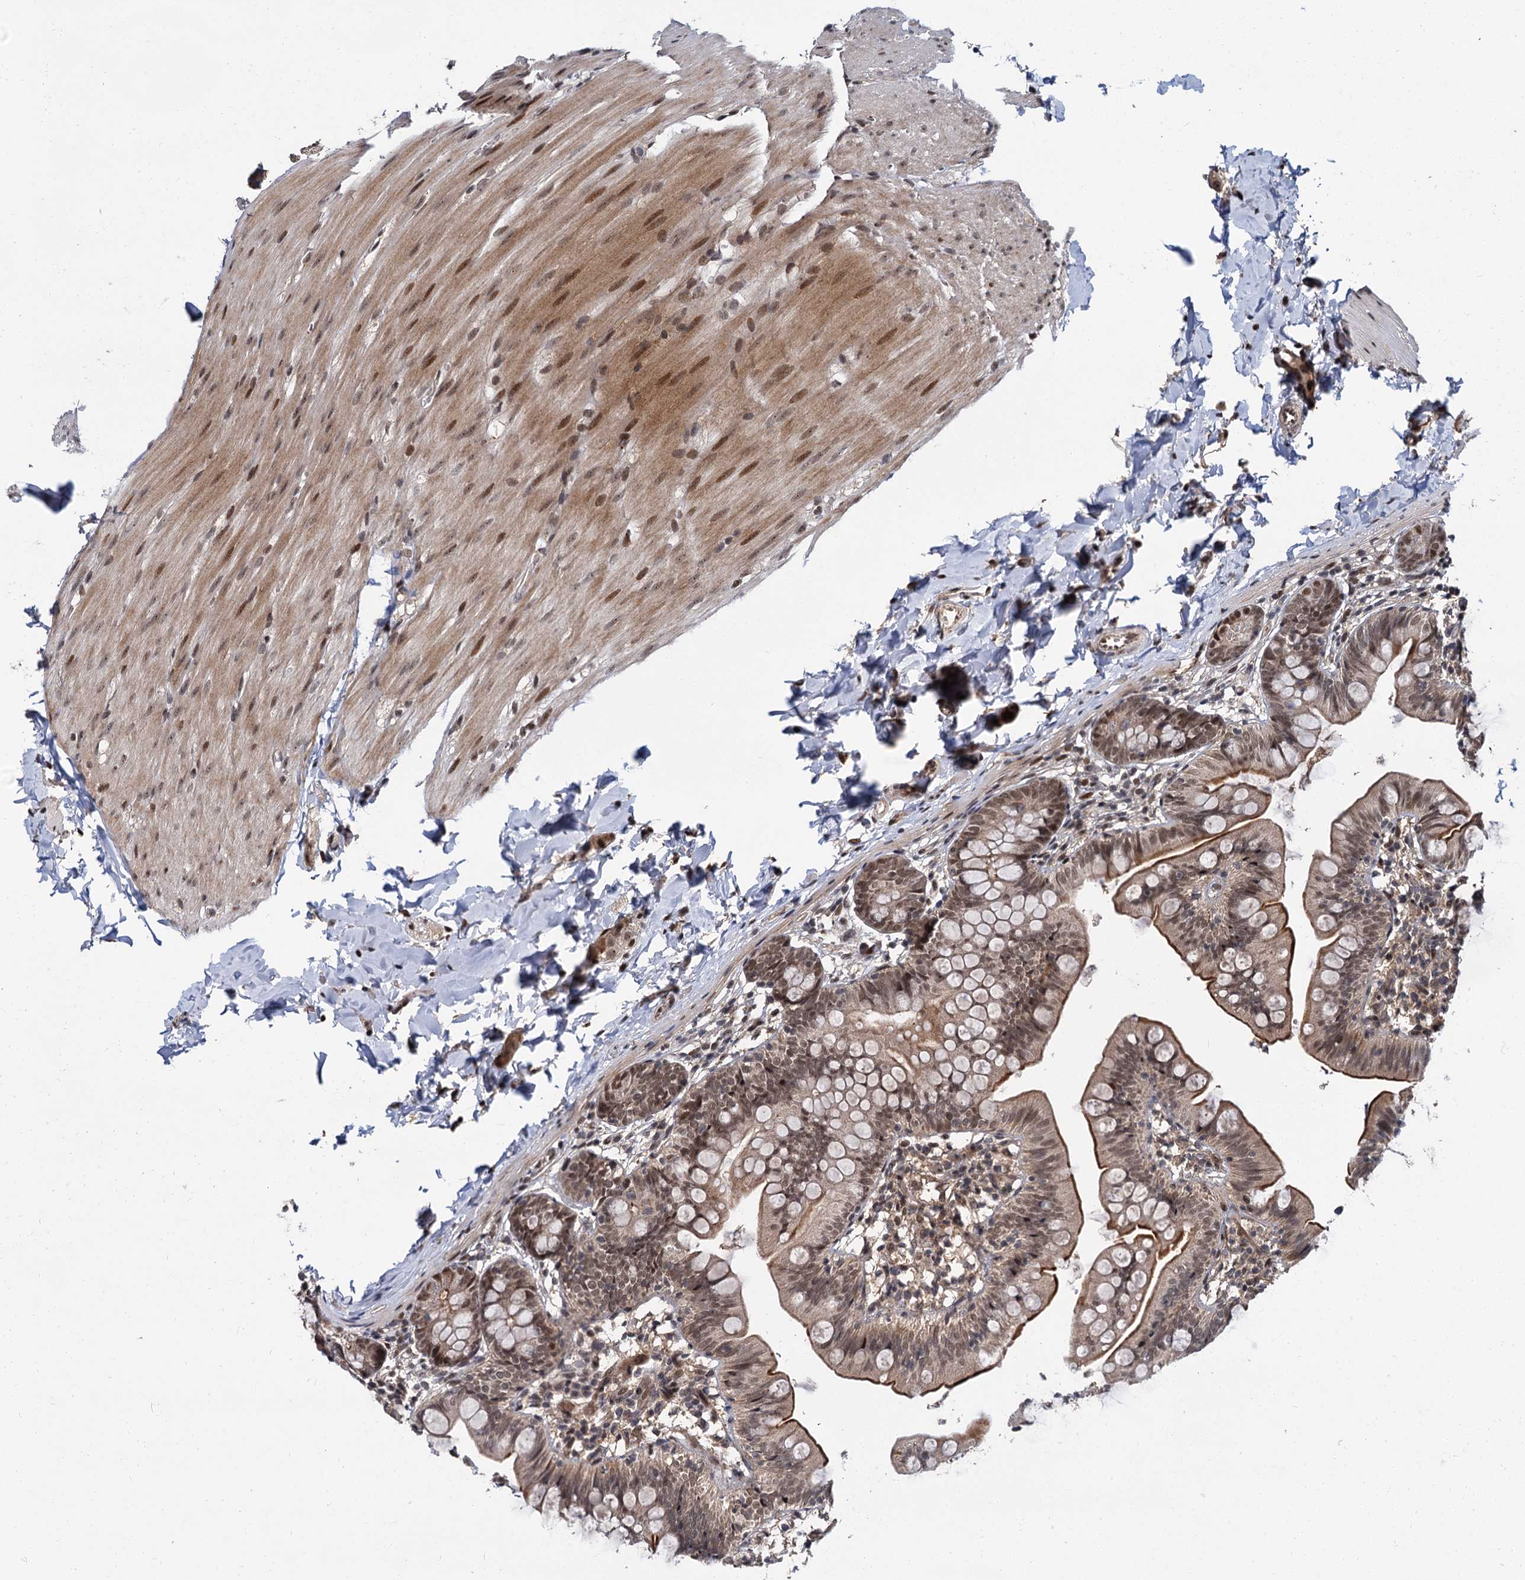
{"staining": {"intensity": "moderate", "quantity": ">75%", "location": "cytoplasmic/membranous,nuclear"}, "tissue": "small intestine", "cell_type": "Glandular cells", "image_type": "normal", "snomed": [{"axis": "morphology", "description": "Normal tissue, NOS"}, {"axis": "topography", "description": "Small intestine"}], "caption": "High-power microscopy captured an IHC image of normal small intestine, revealing moderate cytoplasmic/membranous,nuclear expression in approximately >75% of glandular cells.", "gene": "MBD6", "patient": {"sex": "male", "age": 7}}